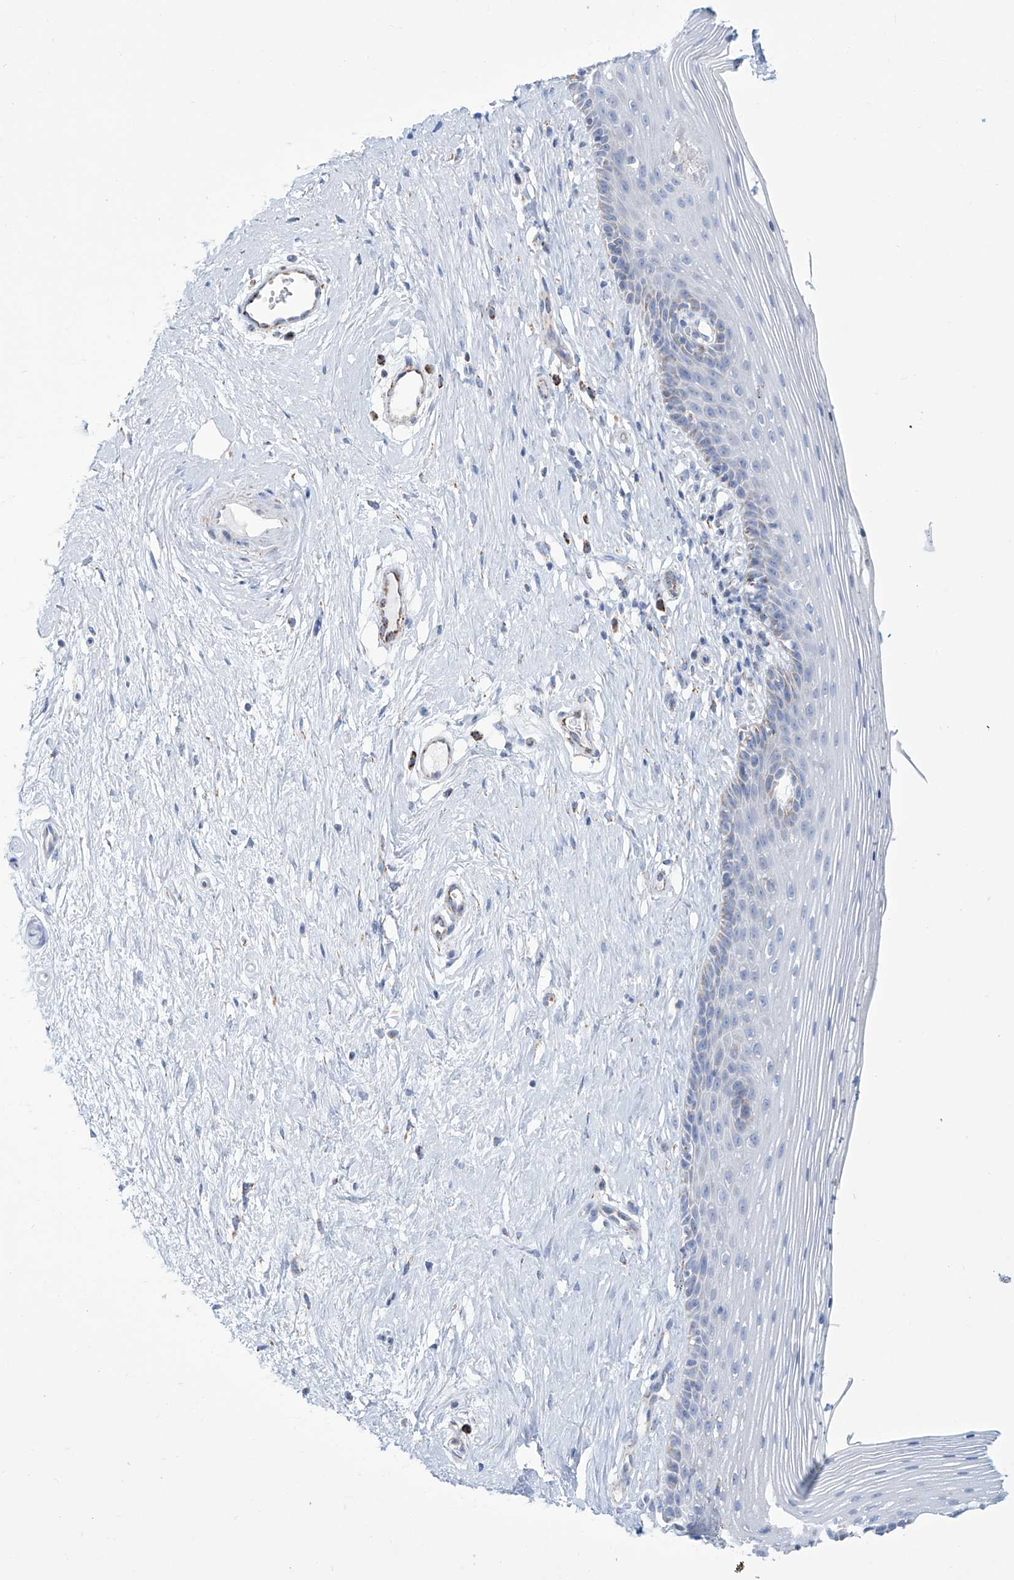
{"staining": {"intensity": "negative", "quantity": "none", "location": "none"}, "tissue": "vagina", "cell_type": "Squamous epithelial cells", "image_type": "normal", "snomed": [{"axis": "morphology", "description": "Normal tissue, NOS"}, {"axis": "topography", "description": "Vagina"}], "caption": "The photomicrograph demonstrates no staining of squamous epithelial cells in benign vagina. The staining is performed using DAB brown chromogen with nuclei counter-stained in using hematoxylin.", "gene": "ALDH6A1", "patient": {"sex": "female", "age": 46}}